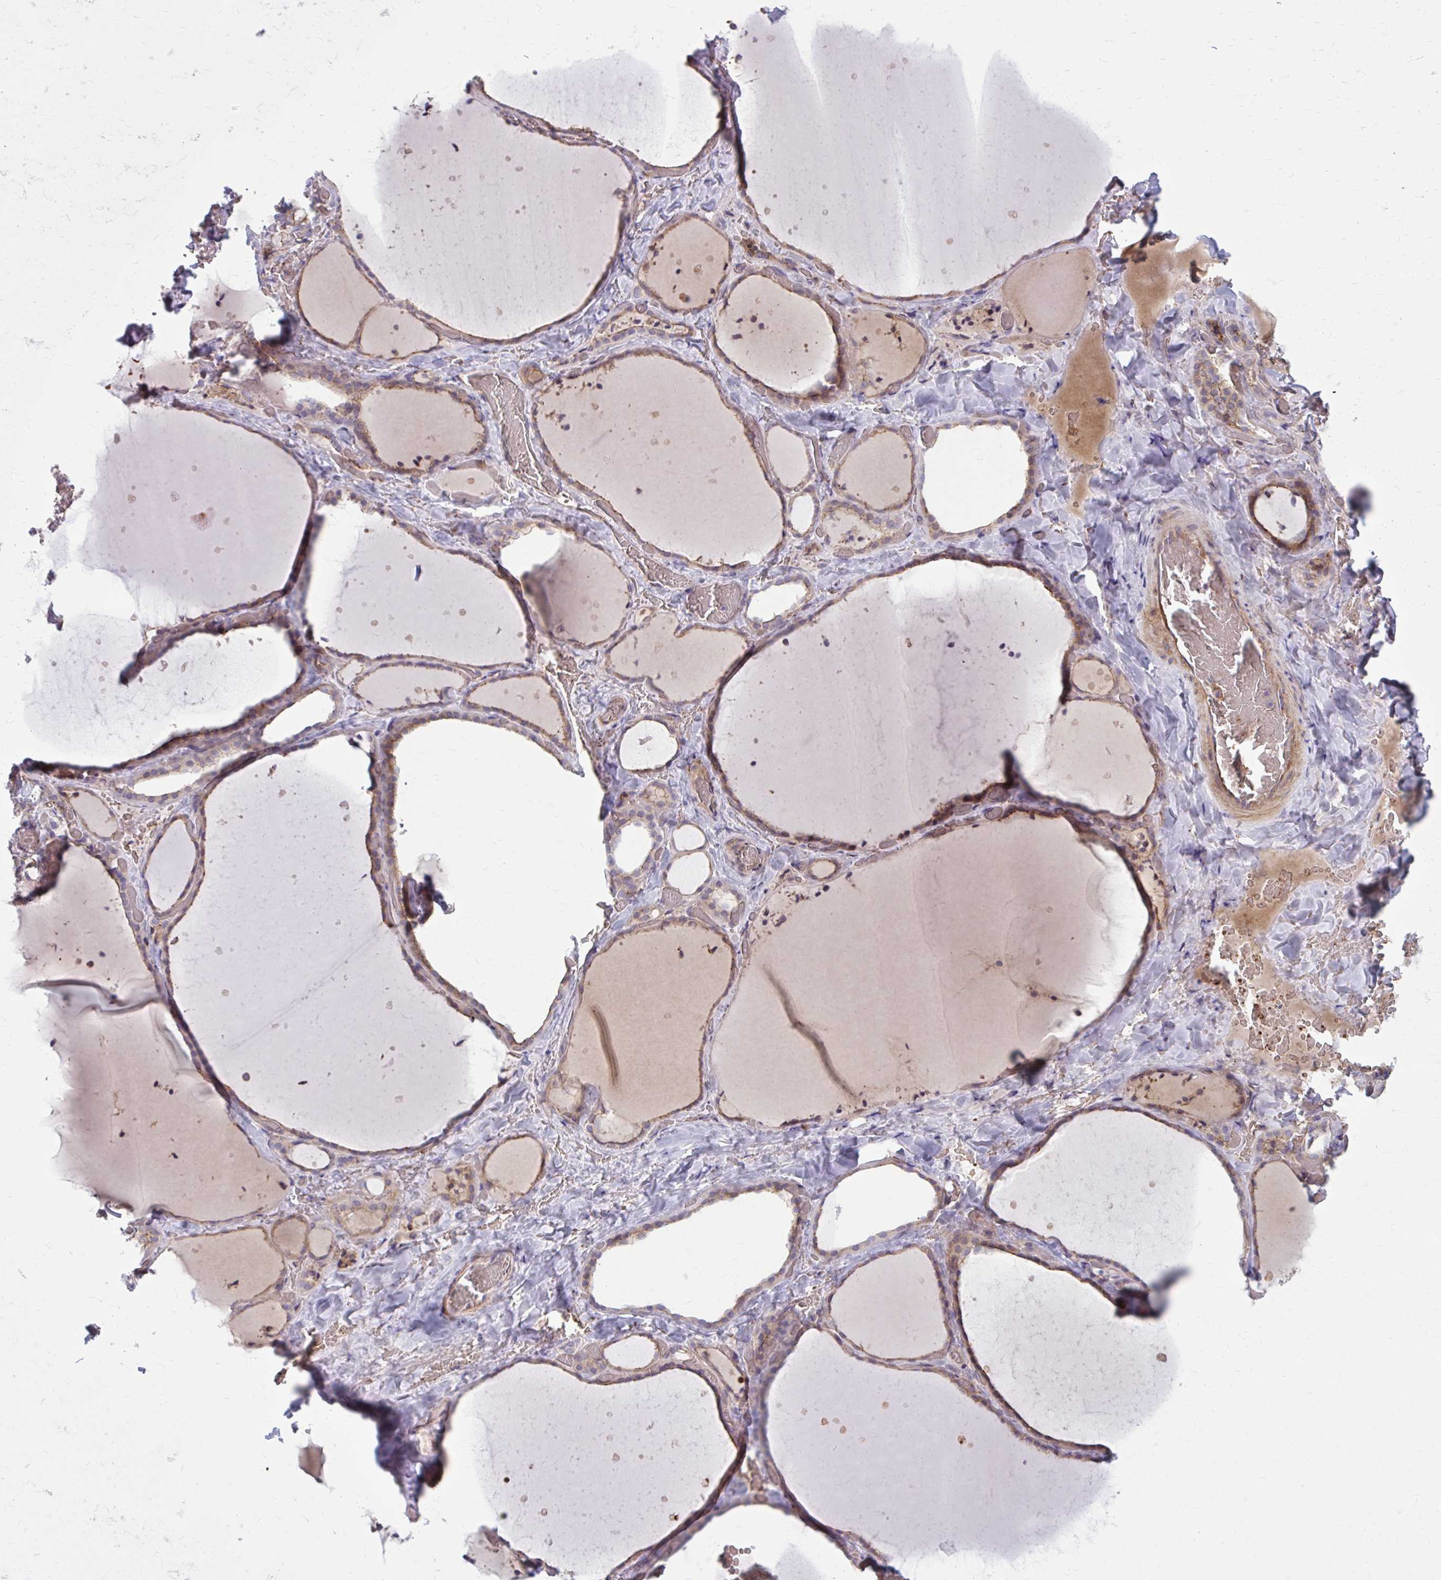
{"staining": {"intensity": "moderate", "quantity": ">75%", "location": "cytoplasmic/membranous"}, "tissue": "thyroid gland", "cell_type": "Glandular cells", "image_type": "normal", "snomed": [{"axis": "morphology", "description": "Normal tissue, NOS"}, {"axis": "topography", "description": "Thyroid gland"}], "caption": "Thyroid gland stained for a protein (brown) displays moderate cytoplasmic/membranous positive positivity in approximately >75% of glandular cells.", "gene": "SNF8", "patient": {"sex": "female", "age": 36}}